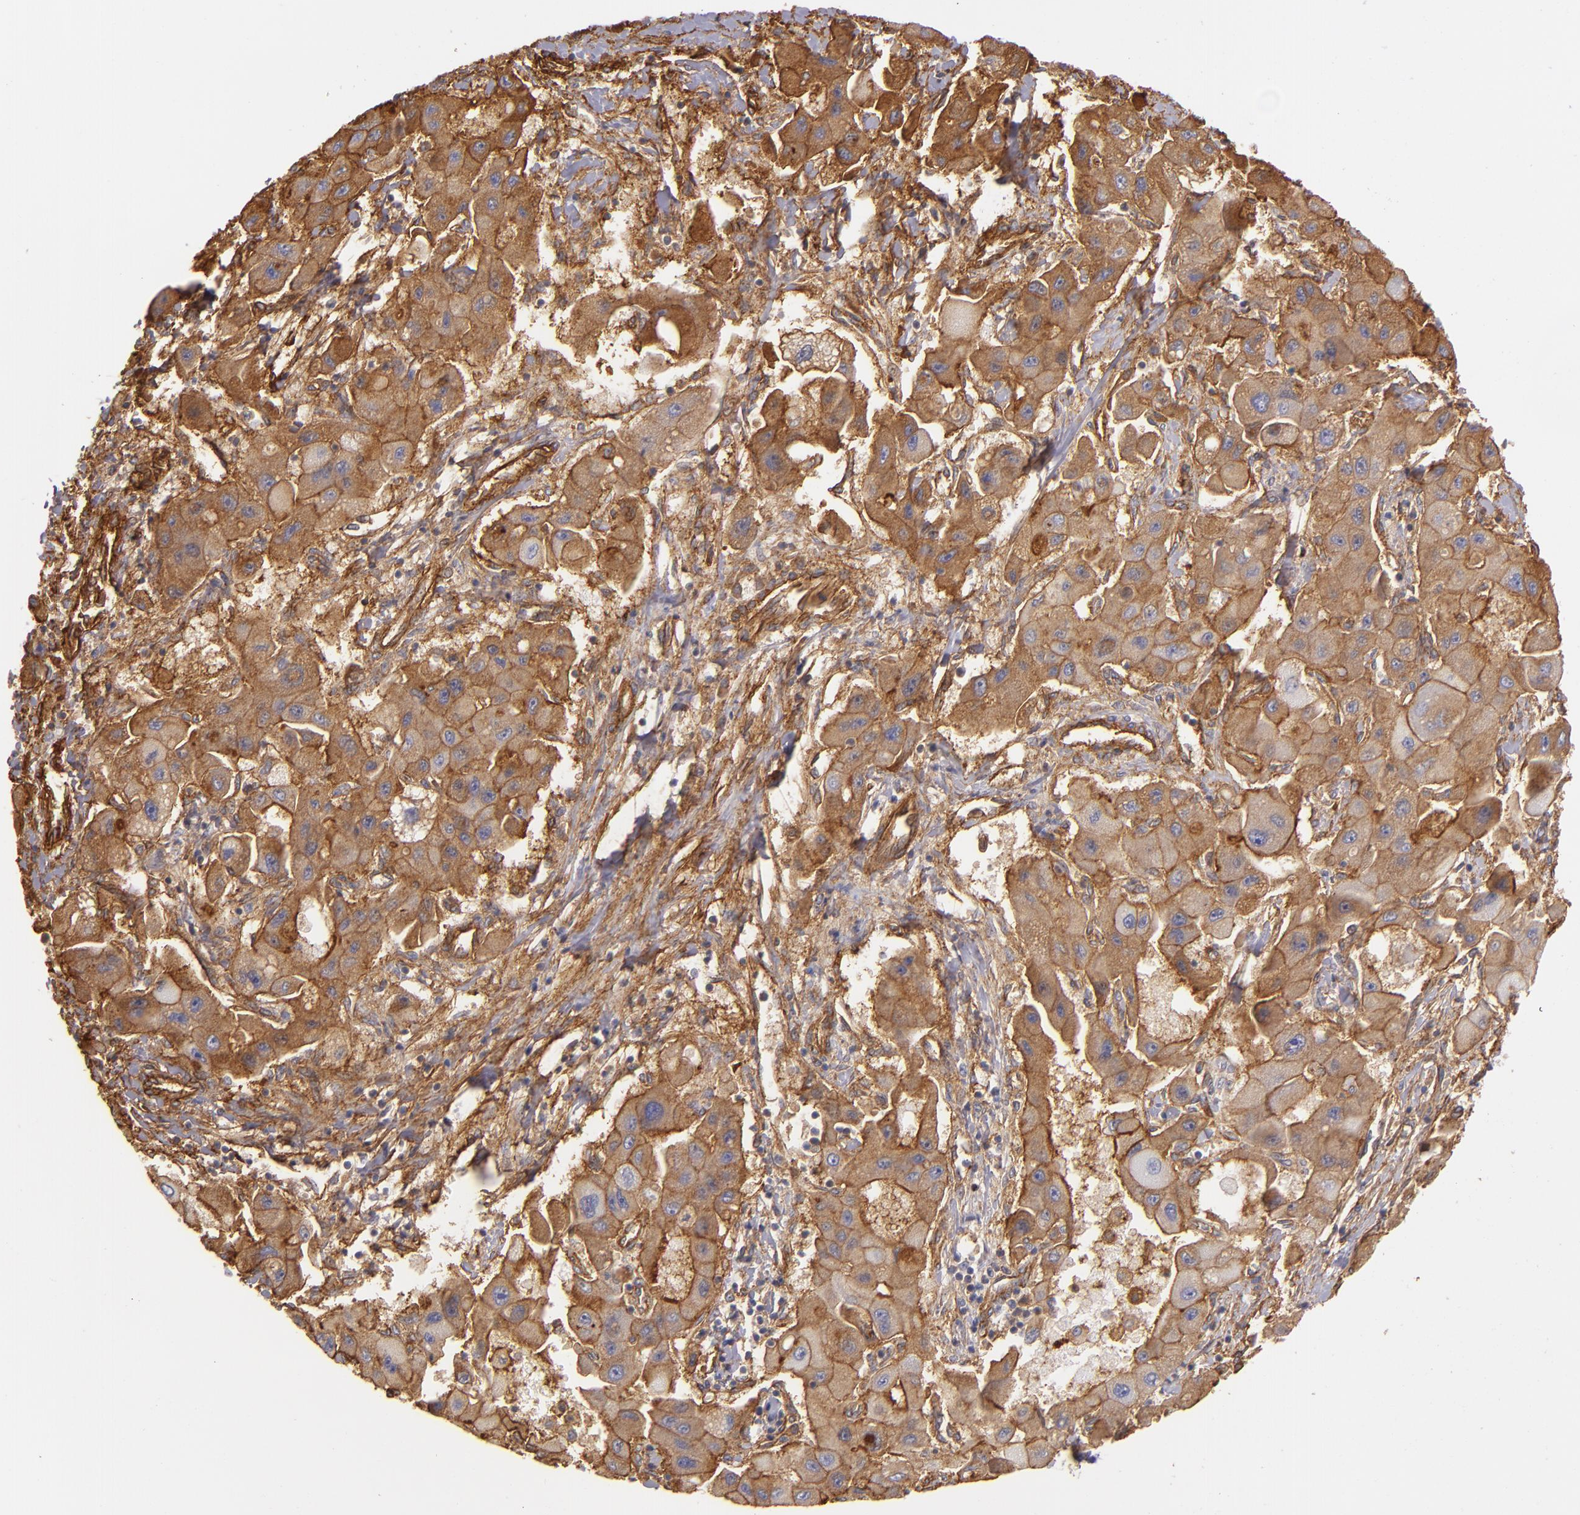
{"staining": {"intensity": "strong", "quantity": ">75%", "location": "cytoplasmic/membranous"}, "tissue": "liver cancer", "cell_type": "Tumor cells", "image_type": "cancer", "snomed": [{"axis": "morphology", "description": "Carcinoma, Hepatocellular, NOS"}, {"axis": "topography", "description": "Liver"}], "caption": "This histopathology image exhibits immunohistochemistry staining of liver hepatocellular carcinoma, with high strong cytoplasmic/membranous staining in about >75% of tumor cells.", "gene": "CD151", "patient": {"sex": "male", "age": 24}}